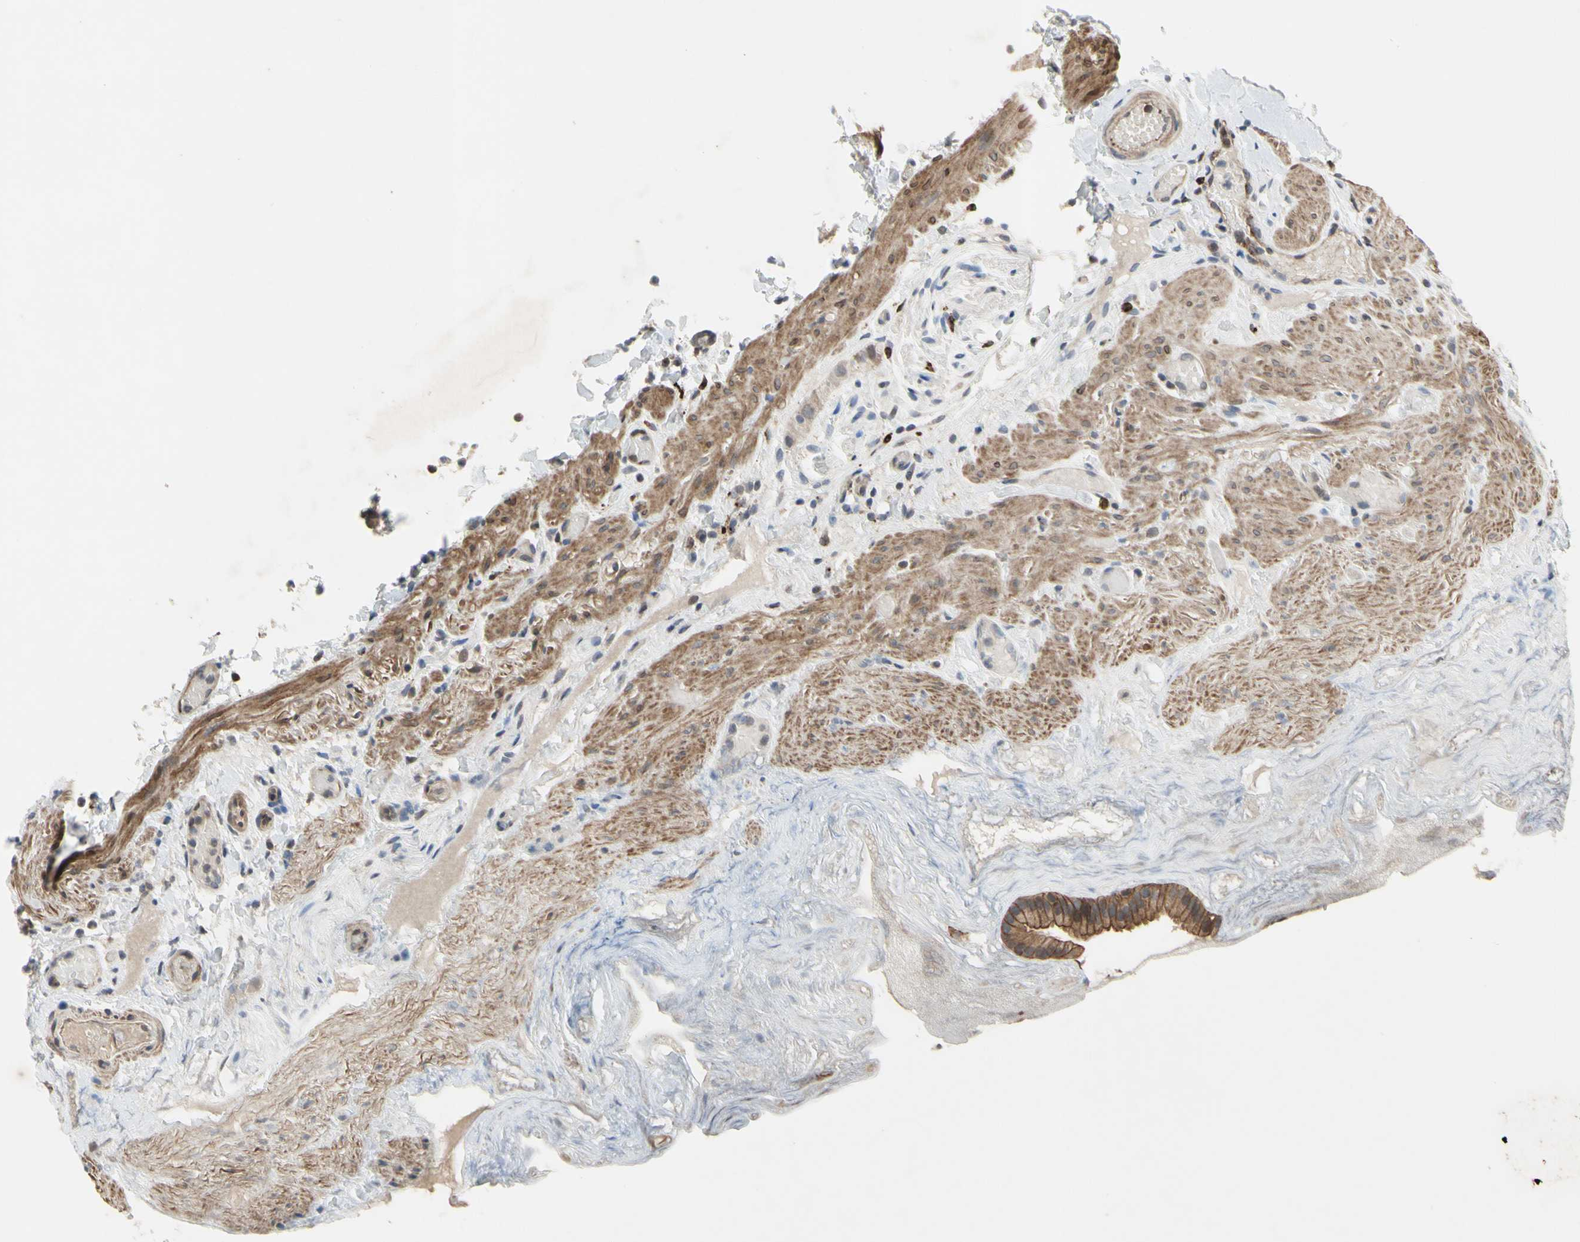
{"staining": {"intensity": "moderate", "quantity": ">75%", "location": "cytoplasmic/membranous"}, "tissue": "gallbladder", "cell_type": "Glandular cells", "image_type": "normal", "snomed": [{"axis": "morphology", "description": "Normal tissue, NOS"}, {"axis": "topography", "description": "Gallbladder"}], "caption": "An IHC micrograph of benign tissue is shown. Protein staining in brown shows moderate cytoplasmic/membranous positivity in gallbladder within glandular cells. (Brightfield microscopy of DAB IHC at high magnification).", "gene": "PLXNA2", "patient": {"sex": "female", "age": 26}}